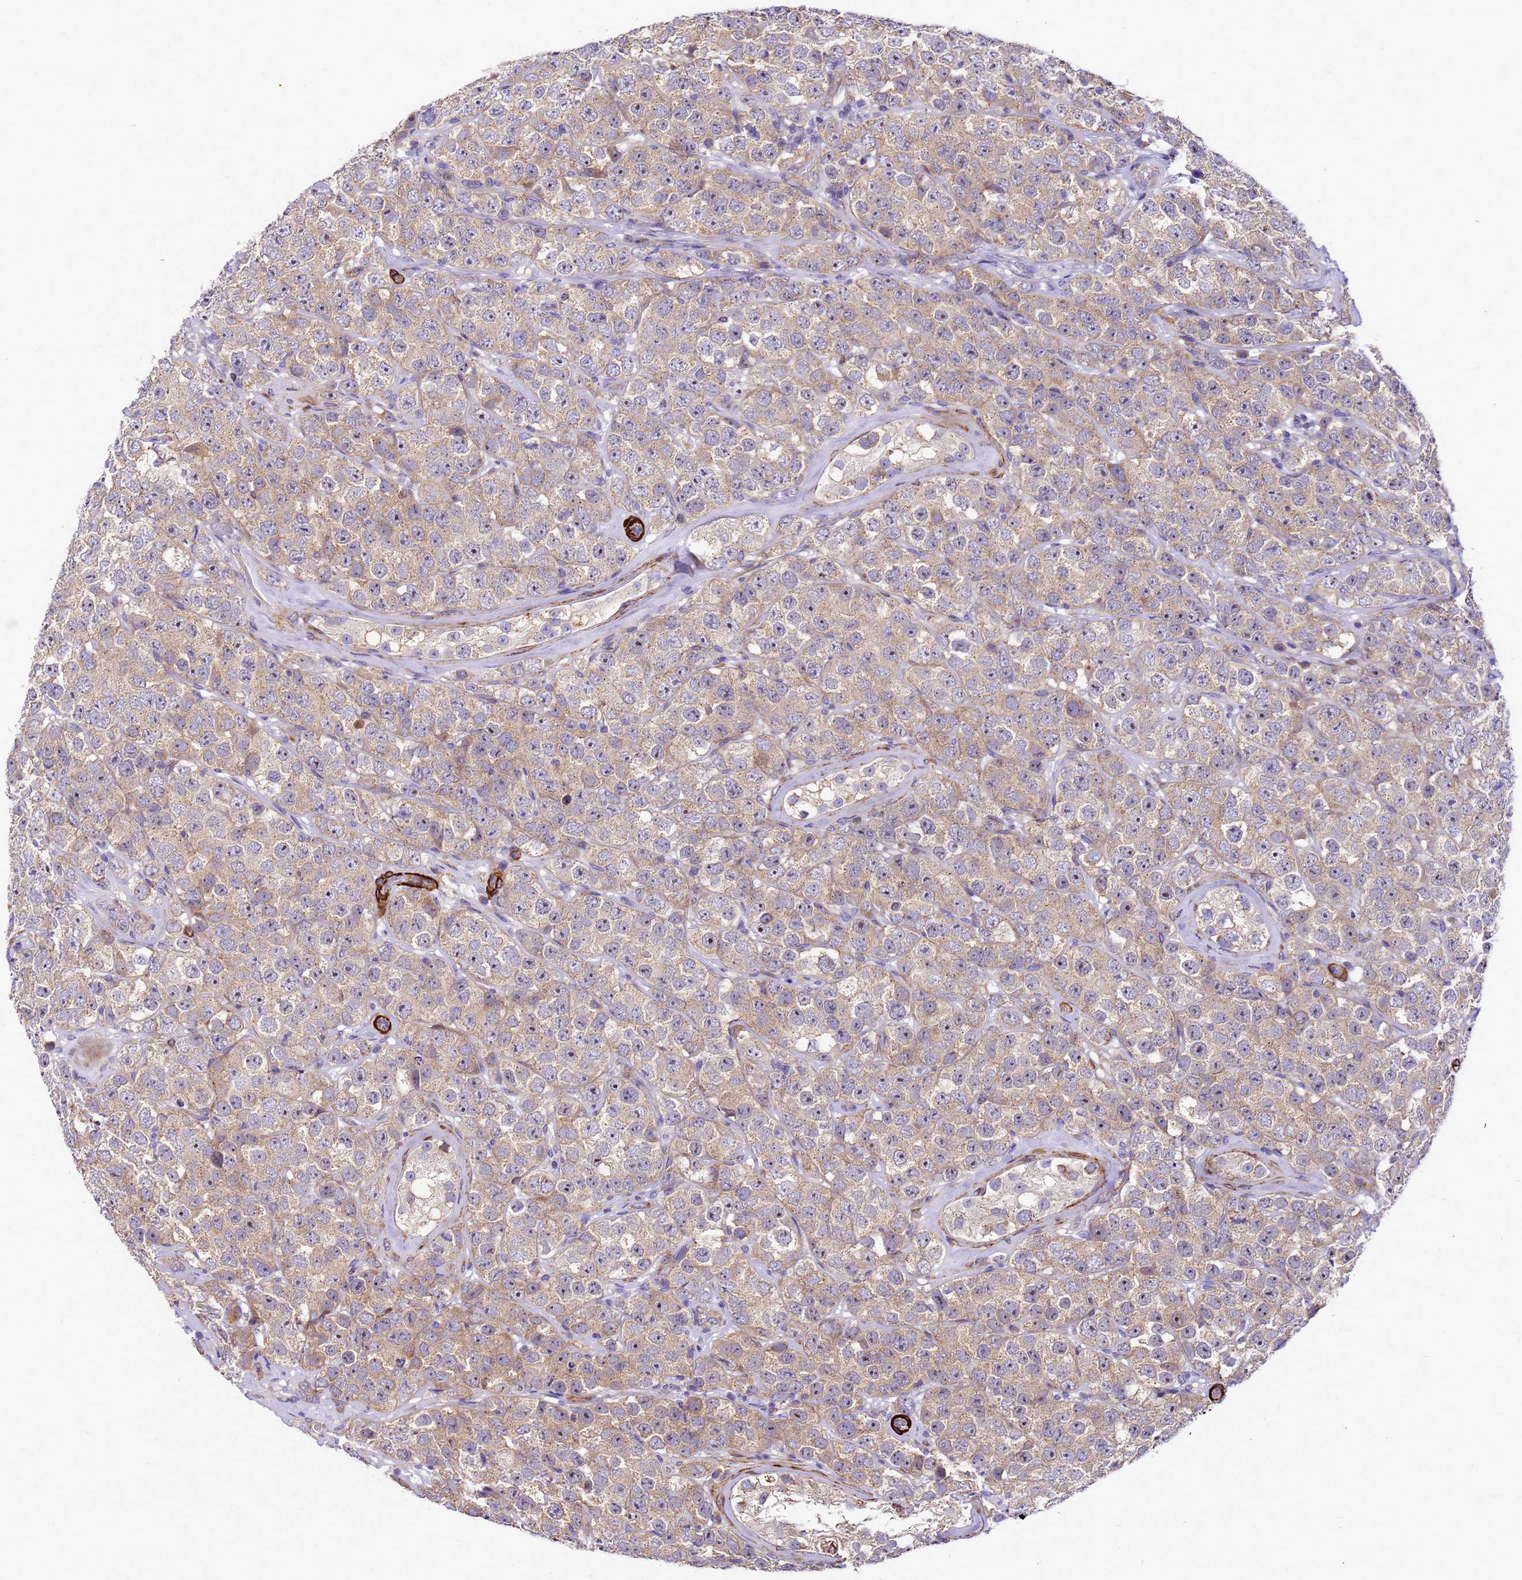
{"staining": {"intensity": "weak", "quantity": ">75%", "location": "cytoplasmic/membranous"}, "tissue": "testis cancer", "cell_type": "Tumor cells", "image_type": "cancer", "snomed": [{"axis": "morphology", "description": "Seminoma, NOS"}, {"axis": "topography", "description": "Testis"}], "caption": "Human testis seminoma stained with a brown dye exhibits weak cytoplasmic/membranous positive positivity in approximately >75% of tumor cells.", "gene": "POP7", "patient": {"sex": "male", "age": 28}}